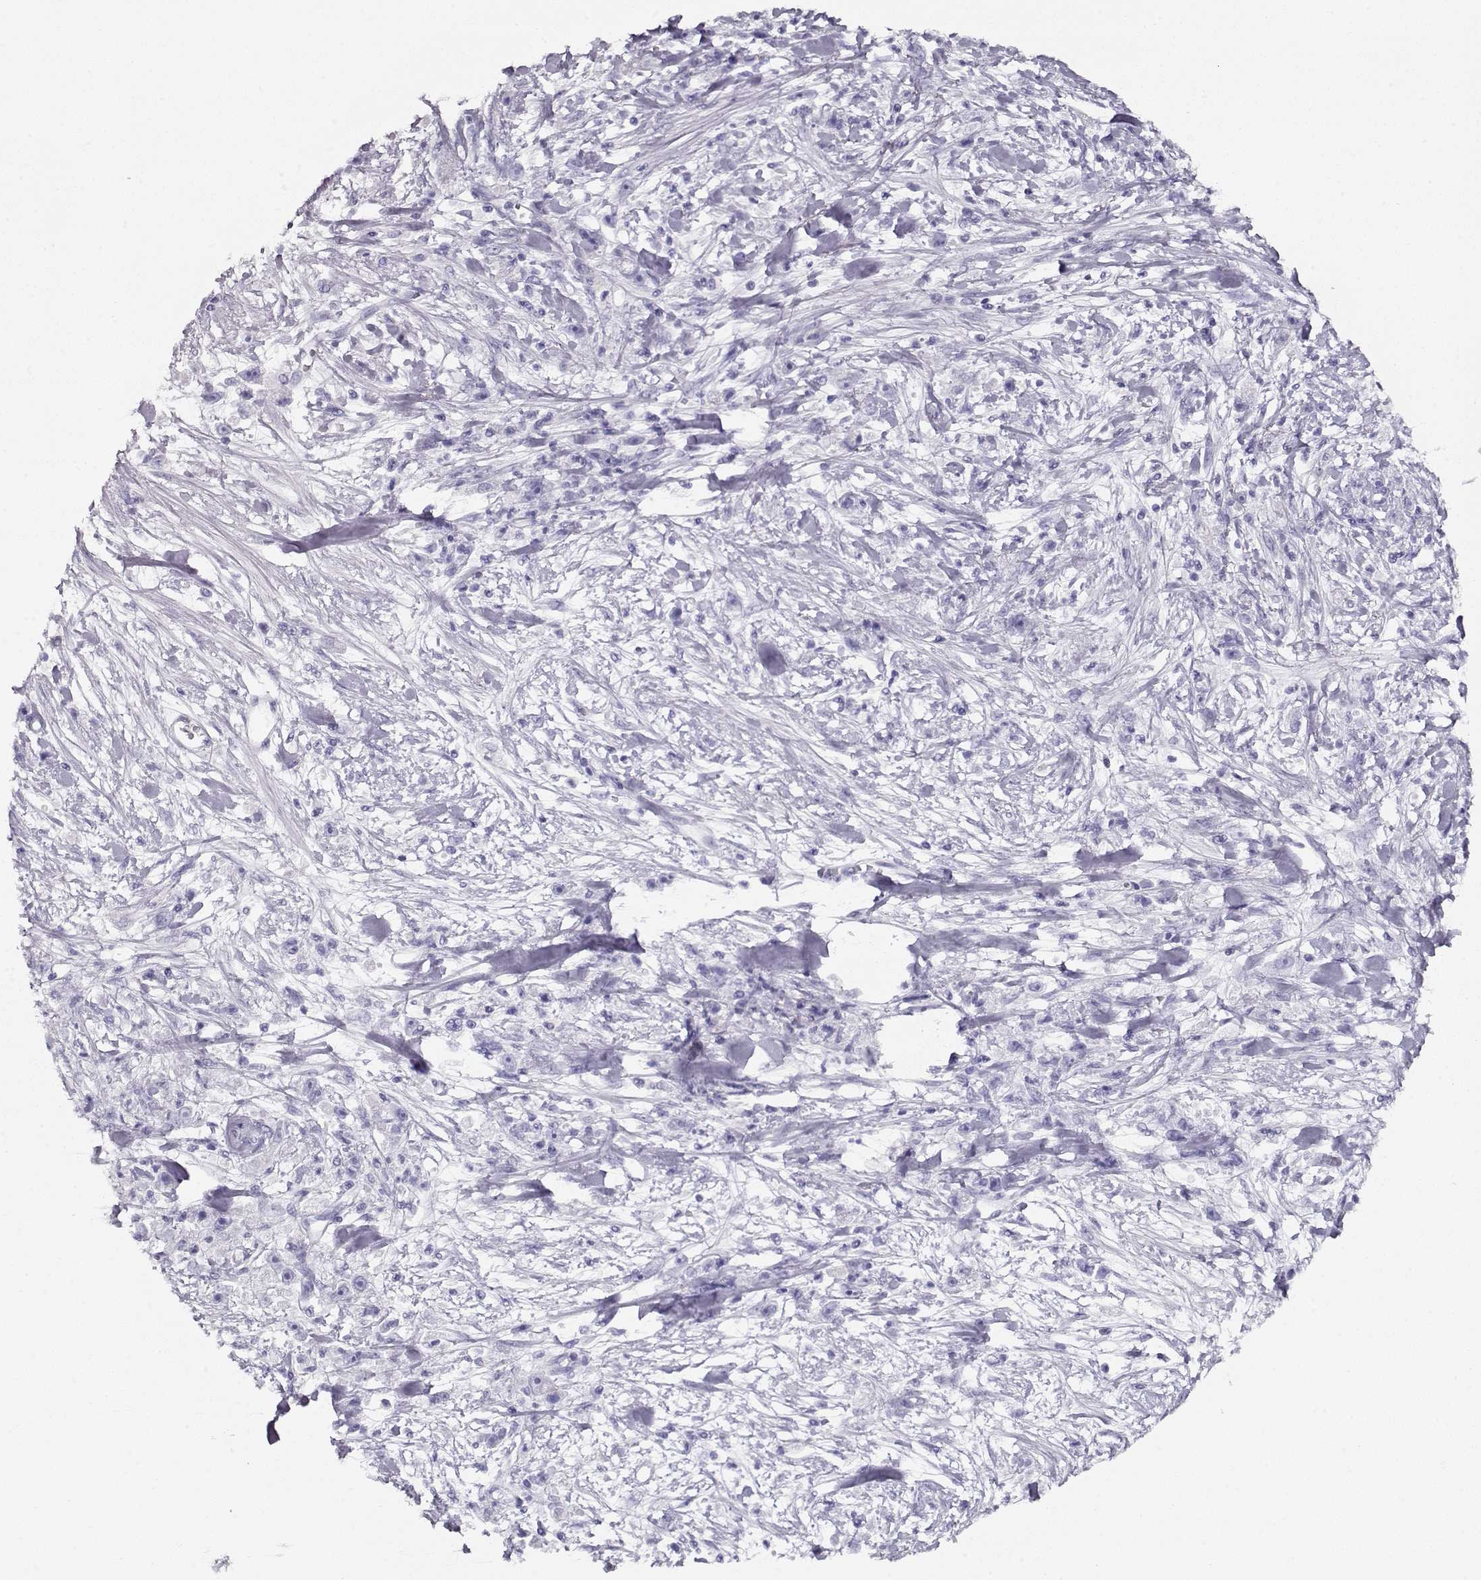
{"staining": {"intensity": "negative", "quantity": "none", "location": "none"}, "tissue": "stomach cancer", "cell_type": "Tumor cells", "image_type": "cancer", "snomed": [{"axis": "morphology", "description": "Adenocarcinoma, NOS"}, {"axis": "topography", "description": "Stomach"}], "caption": "Protein analysis of stomach cancer reveals no significant staining in tumor cells. (DAB (3,3'-diaminobenzidine) immunohistochemistry (IHC), high magnification).", "gene": "ACTN2", "patient": {"sex": "female", "age": 59}}